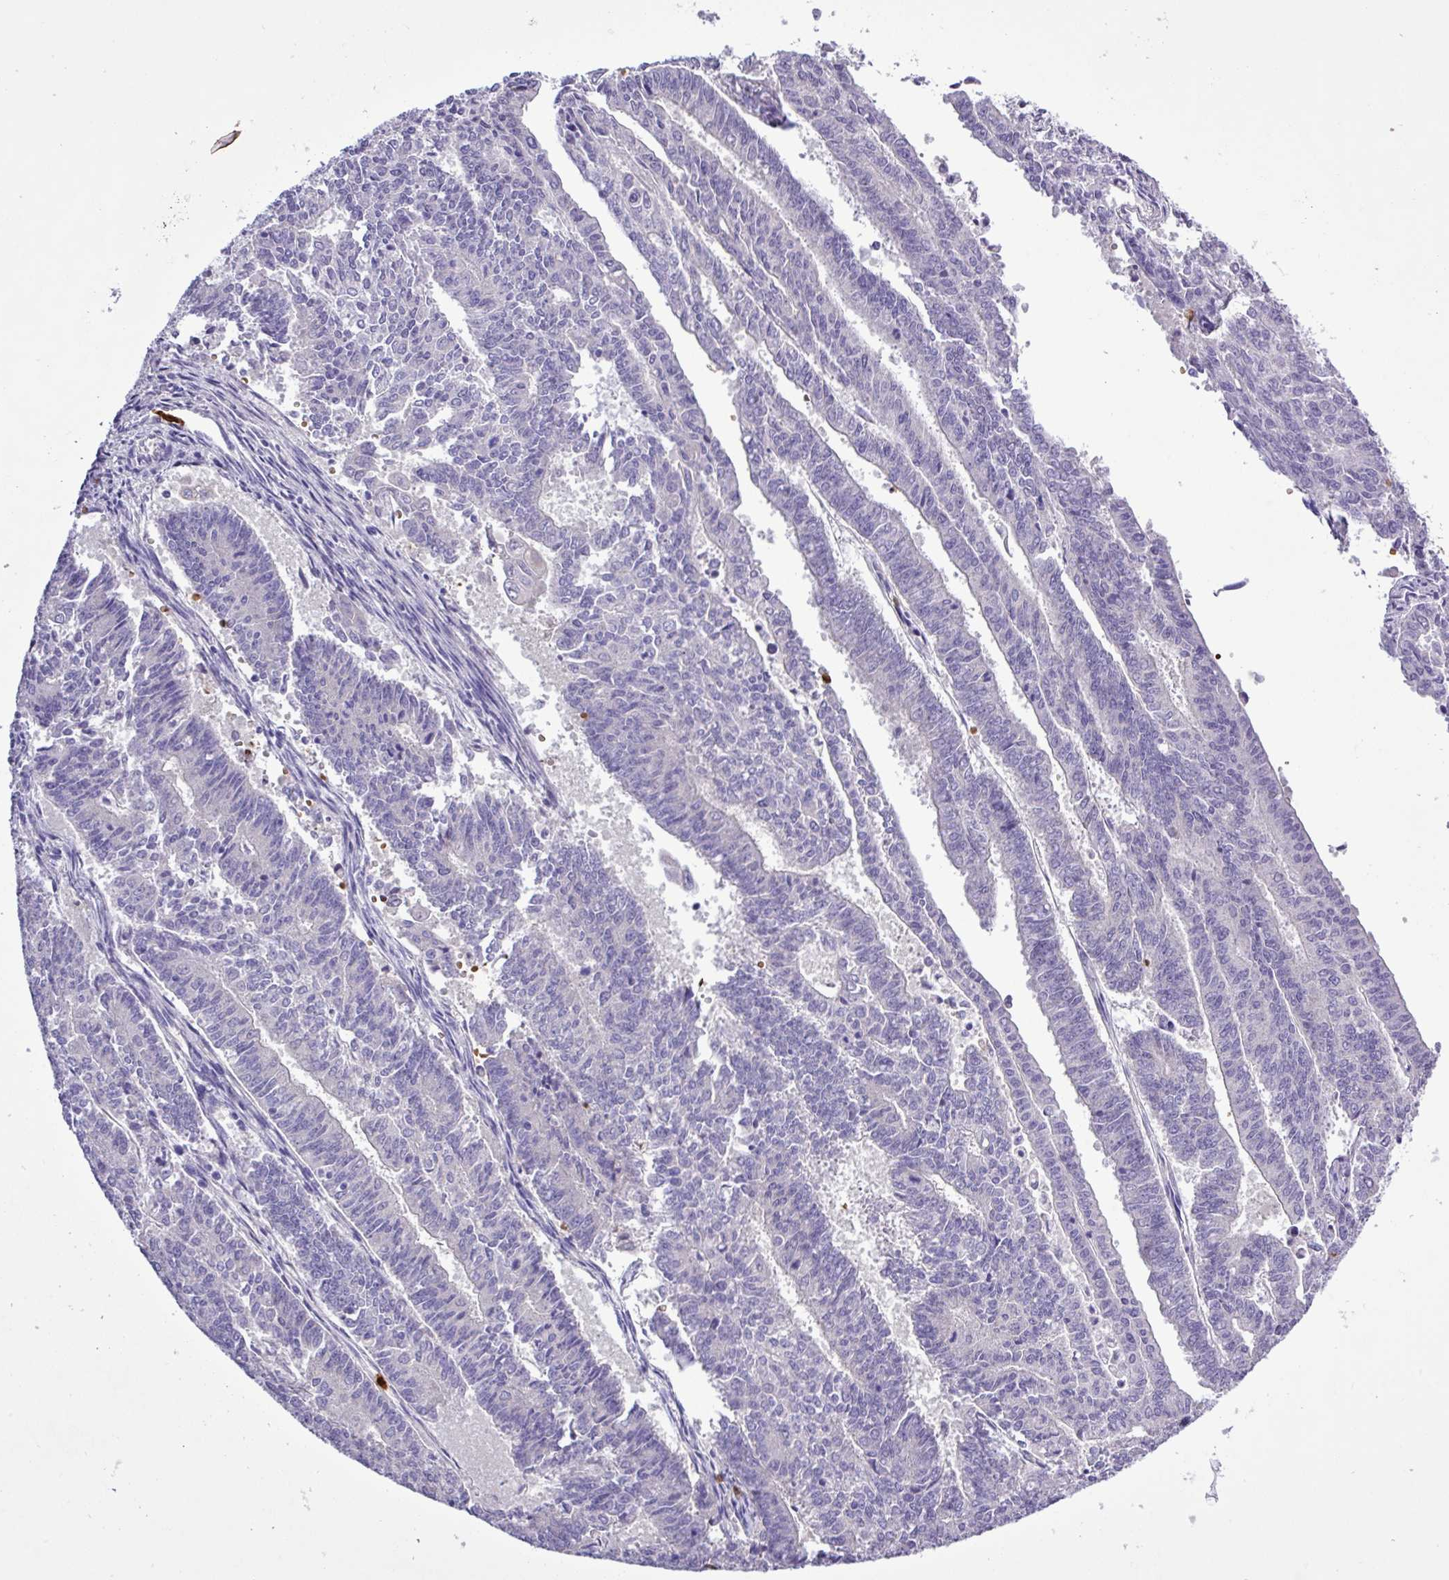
{"staining": {"intensity": "negative", "quantity": "none", "location": "none"}, "tissue": "endometrial cancer", "cell_type": "Tumor cells", "image_type": "cancer", "snomed": [{"axis": "morphology", "description": "Adenocarcinoma, NOS"}, {"axis": "topography", "description": "Endometrium"}], "caption": "Immunohistochemistry of endometrial cancer reveals no staining in tumor cells.", "gene": "MGAT4B", "patient": {"sex": "female", "age": 59}}